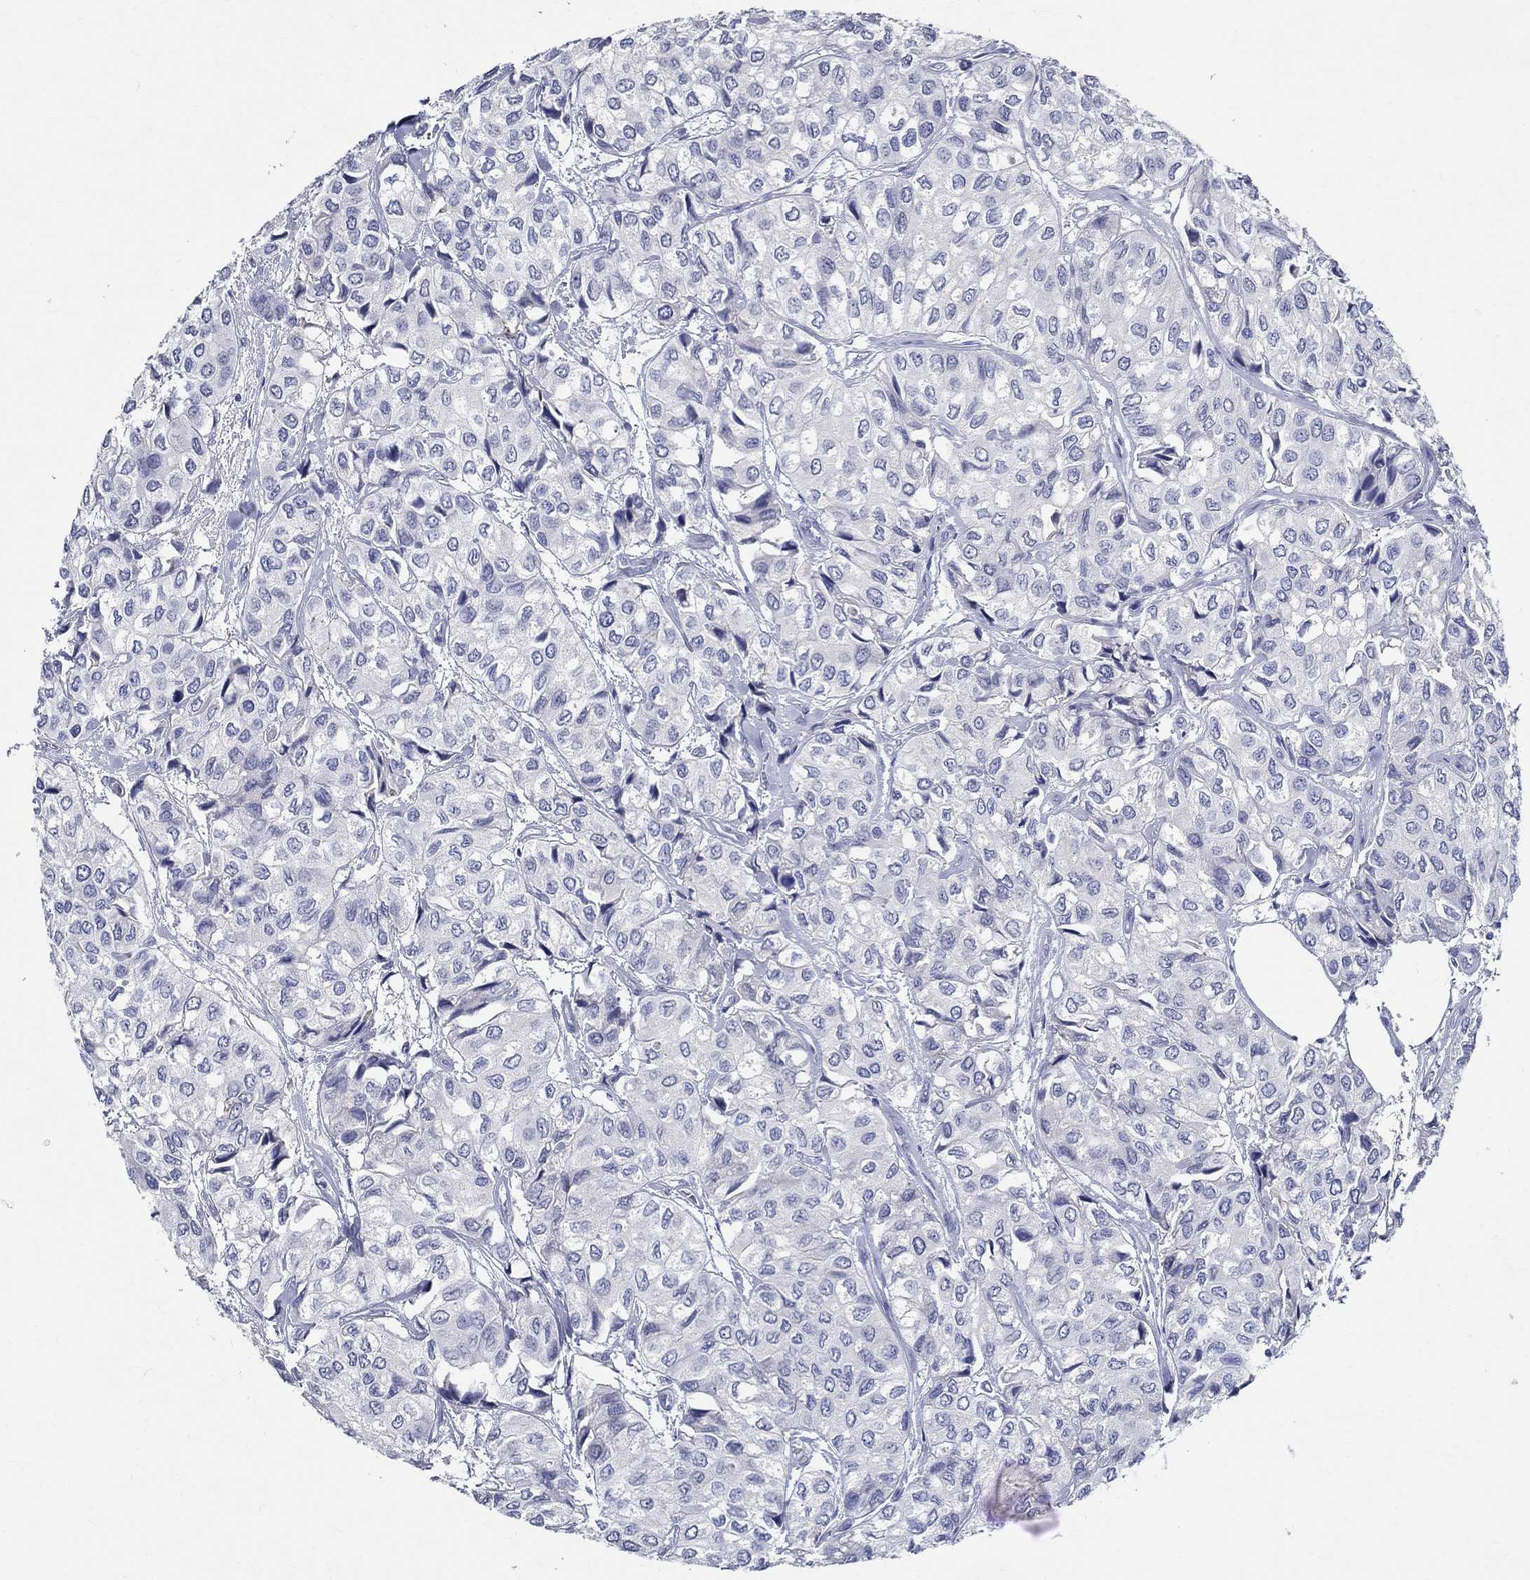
{"staining": {"intensity": "negative", "quantity": "none", "location": "none"}, "tissue": "urothelial cancer", "cell_type": "Tumor cells", "image_type": "cancer", "snomed": [{"axis": "morphology", "description": "Urothelial carcinoma, High grade"}, {"axis": "topography", "description": "Urinary bladder"}], "caption": "Tumor cells show no significant expression in high-grade urothelial carcinoma.", "gene": "CETN1", "patient": {"sex": "male", "age": 73}}